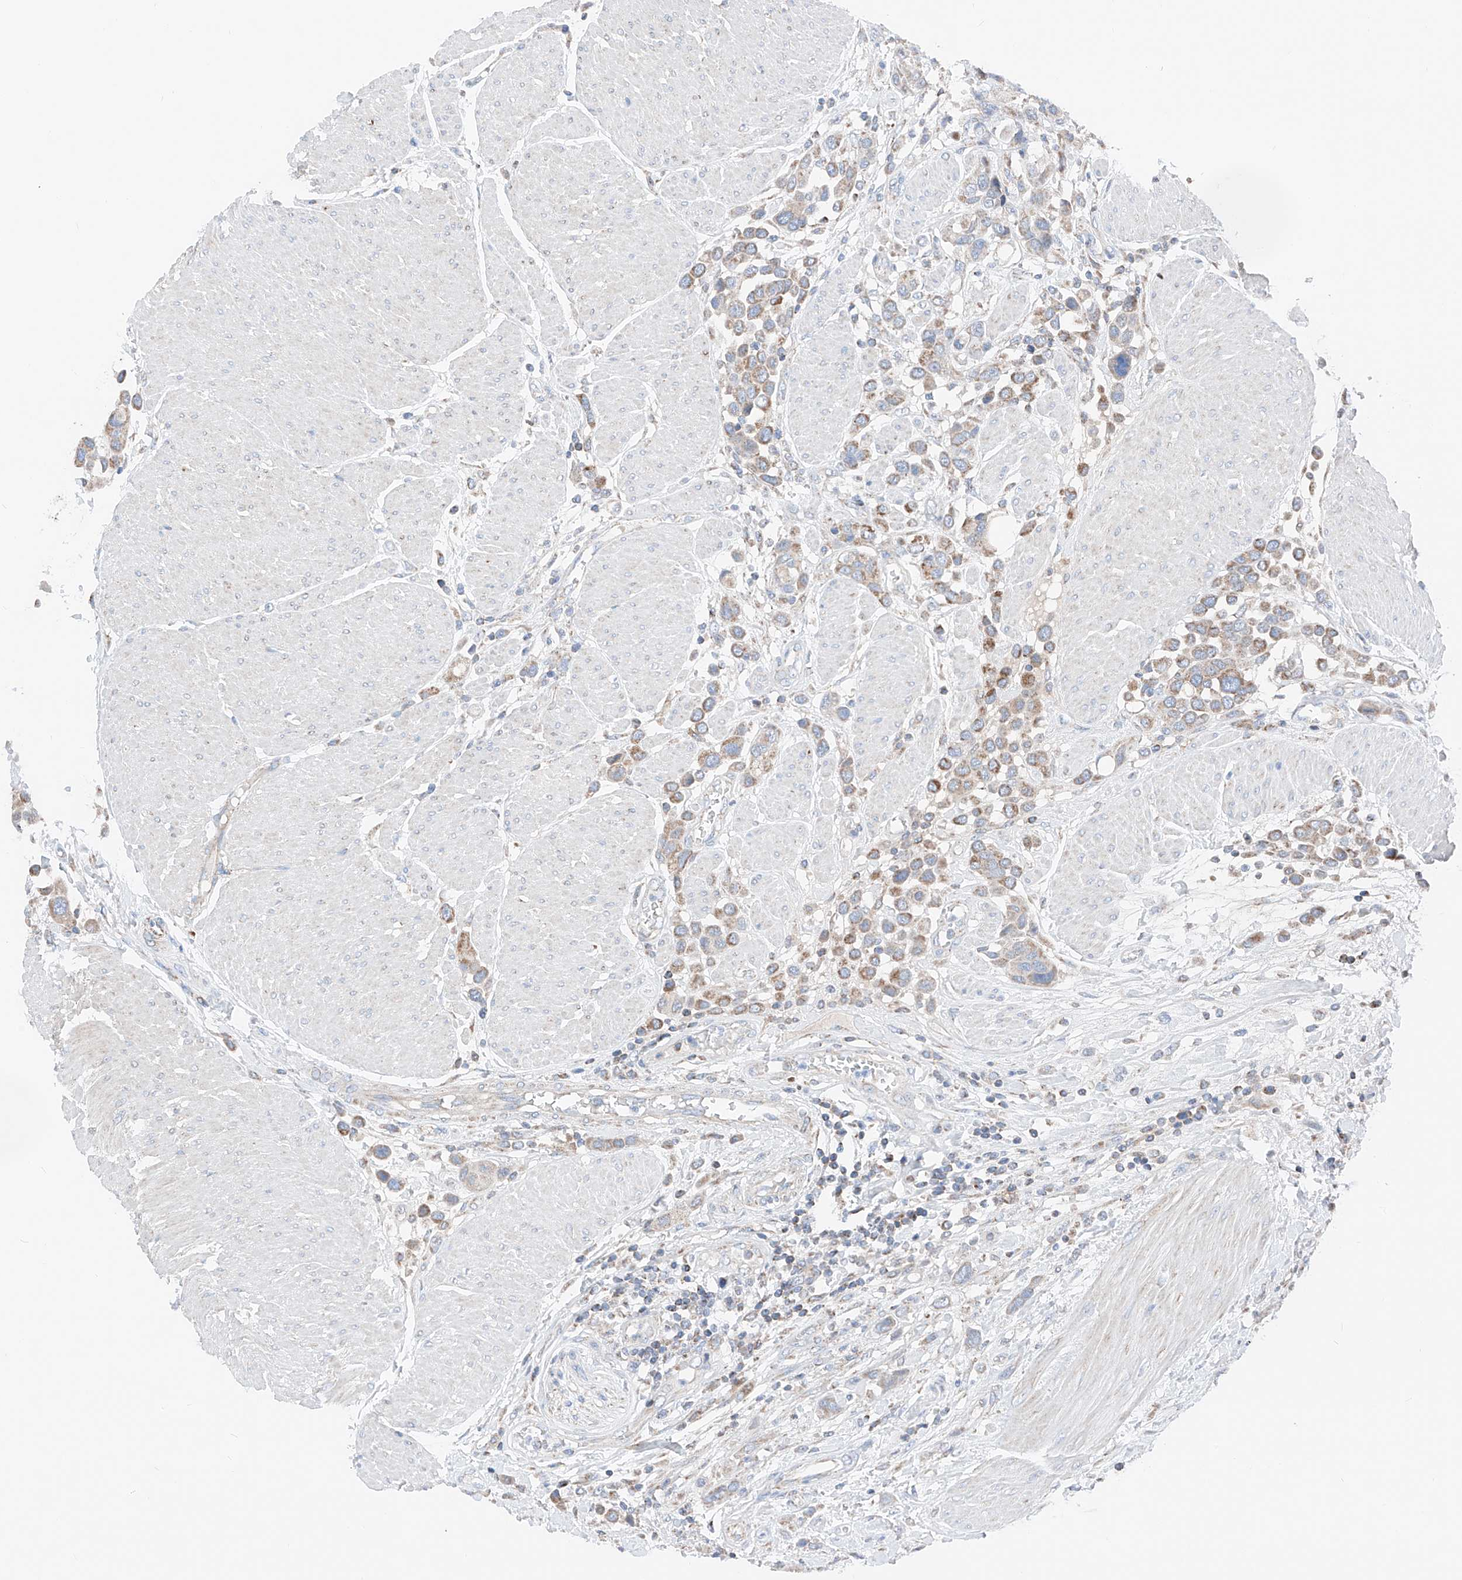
{"staining": {"intensity": "moderate", "quantity": ">75%", "location": "cytoplasmic/membranous"}, "tissue": "urothelial cancer", "cell_type": "Tumor cells", "image_type": "cancer", "snomed": [{"axis": "morphology", "description": "Urothelial carcinoma, High grade"}, {"axis": "topography", "description": "Urinary bladder"}], "caption": "Urothelial cancer stained with IHC exhibits moderate cytoplasmic/membranous staining in approximately >75% of tumor cells. The protein is stained brown, and the nuclei are stained in blue (DAB IHC with brightfield microscopy, high magnification).", "gene": "MRAP", "patient": {"sex": "male", "age": 50}}